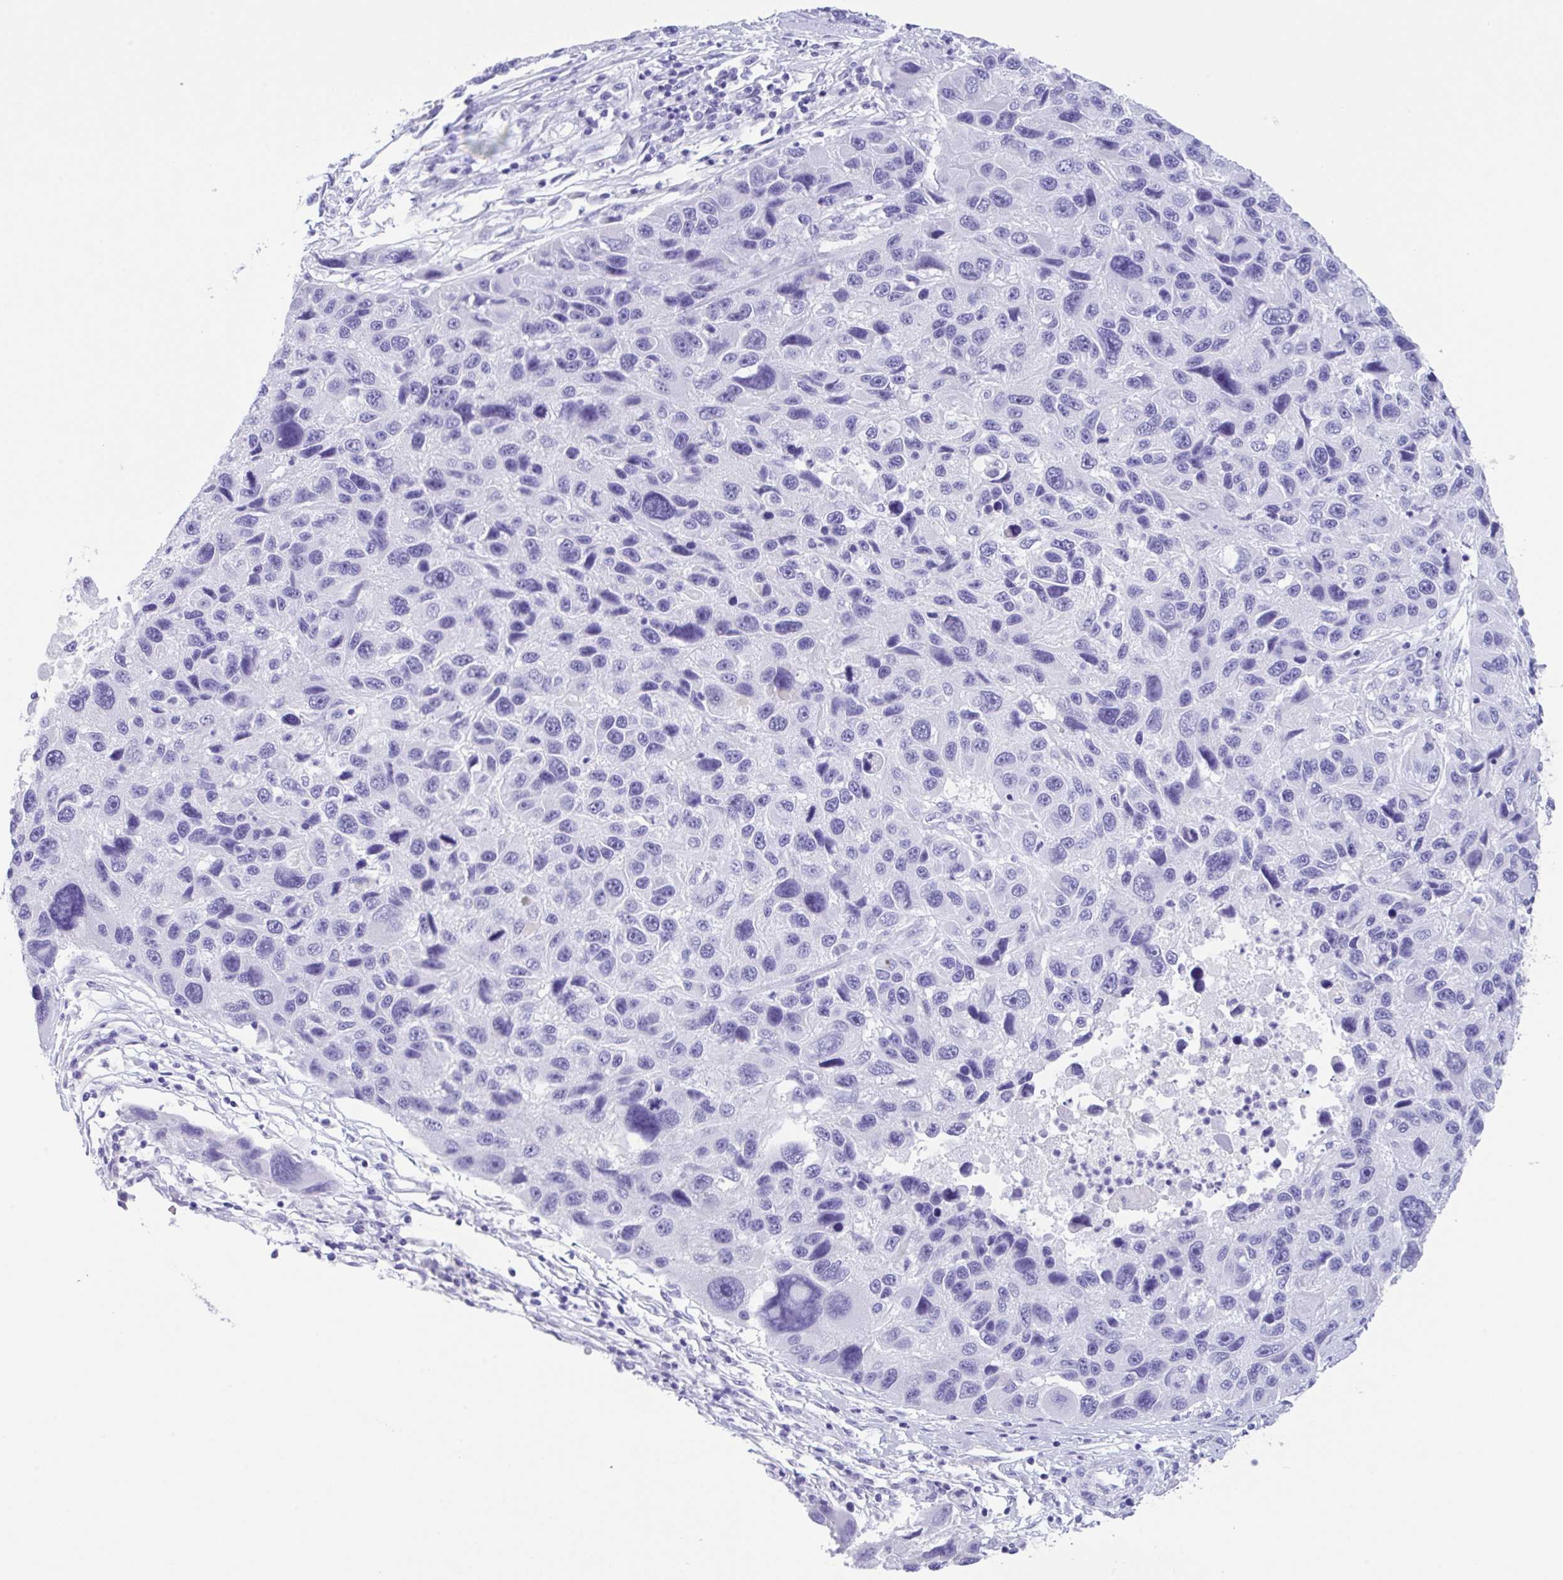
{"staining": {"intensity": "negative", "quantity": "none", "location": "none"}, "tissue": "melanoma", "cell_type": "Tumor cells", "image_type": "cancer", "snomed": [{"axis": "morphology", "description": "Malignant melanoma, NOS"}, {"axis": "topography", "description": "Skin"}], "caption": "Tumor cells are negative for brown protein staining in melanoma.", "gene": "CPA1", "patient": {"sex": "male", "age": 53}}